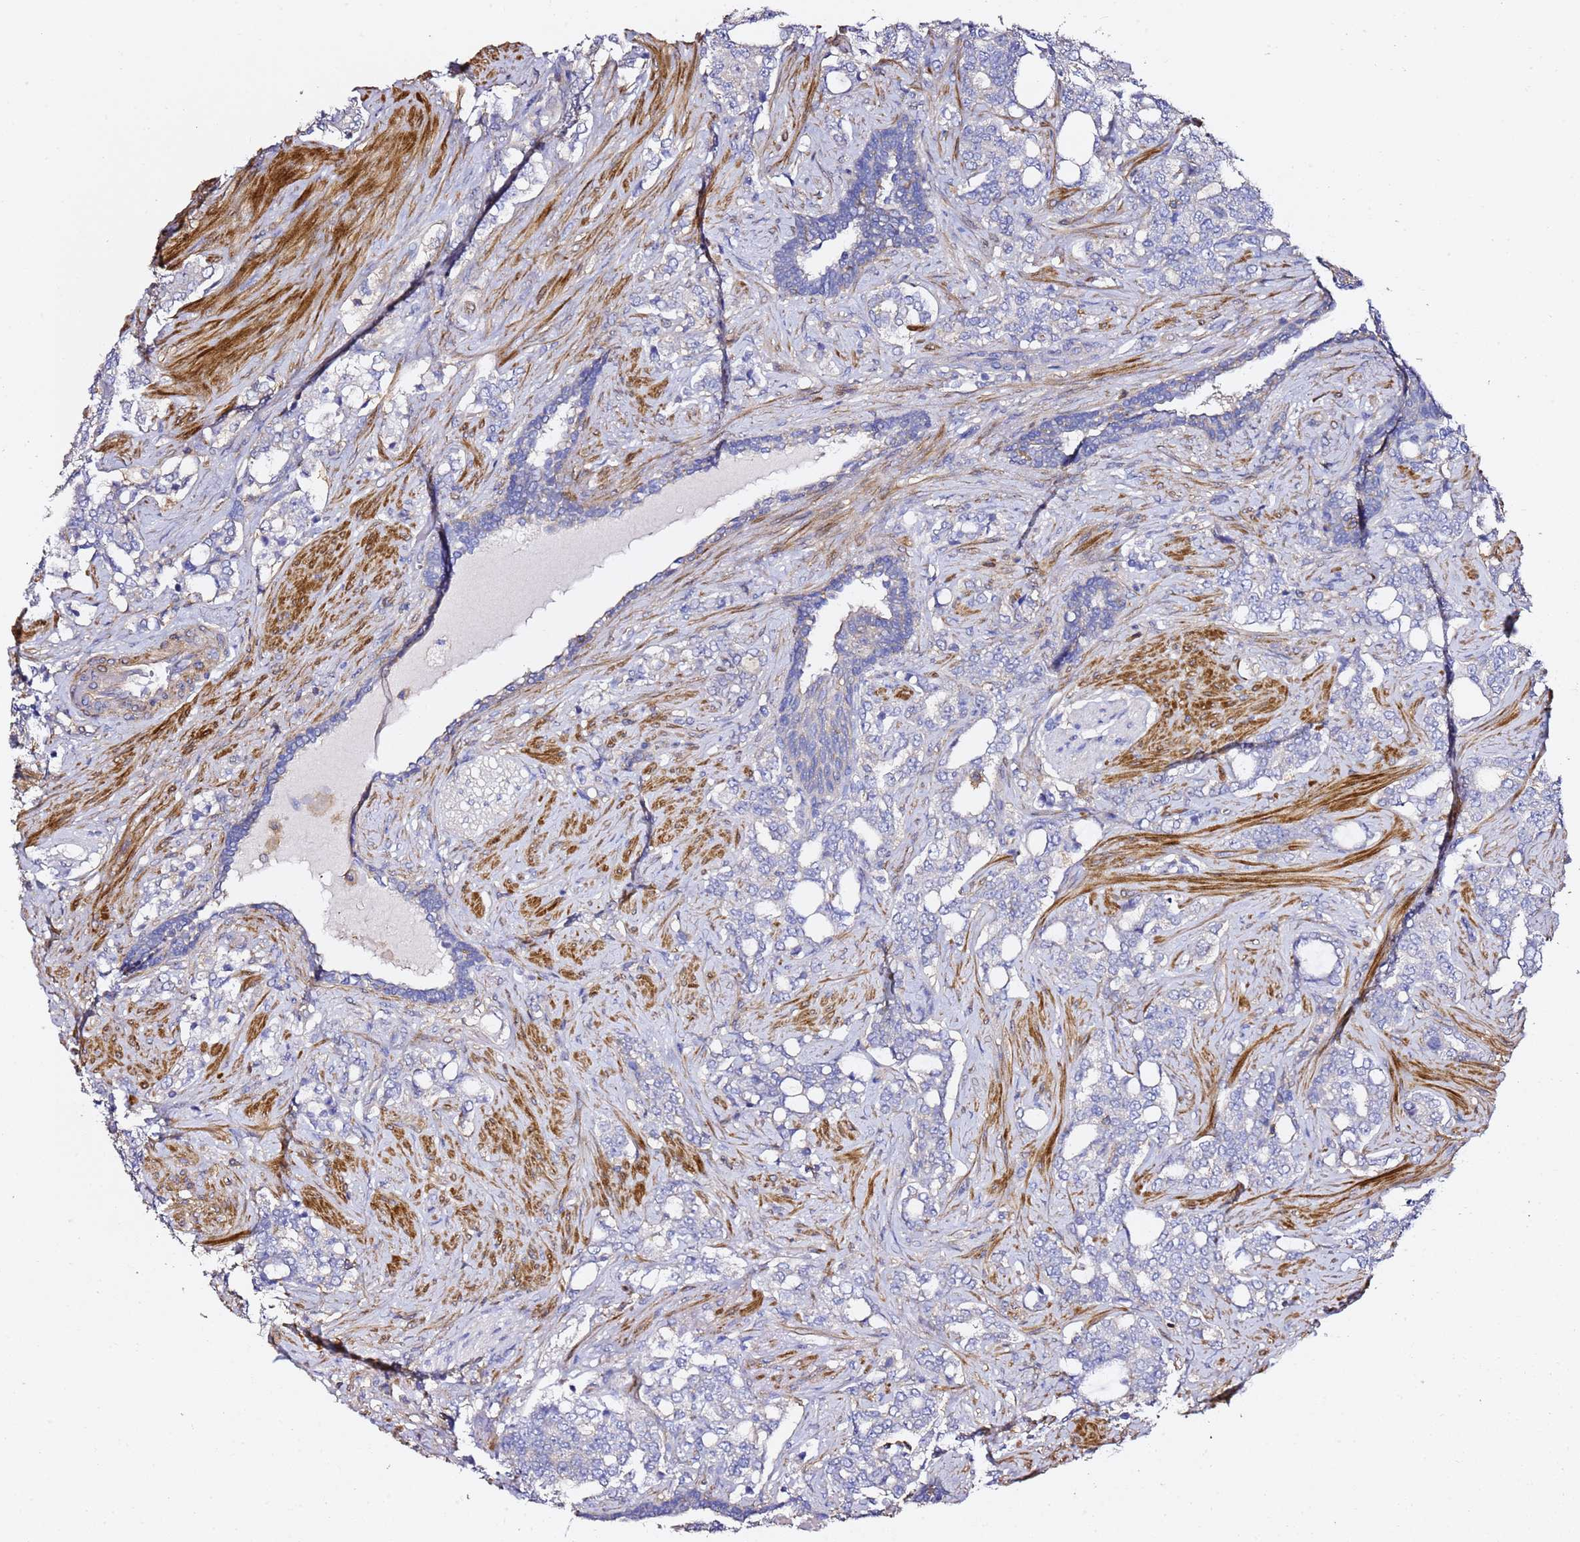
{"staining": {"intensity": "negative", "quantity": "none", "location": "none"}, "tissue": "prostate cancer", "cell_type": "Tumor cells", "image_type": "cancer", "snomed": [{"axis": "morphology", "description": "Adenocarcinoma, High grade"}, {"axis": "topography", "description": "Prostate"}], "caption": "Tumor cells are negative for brown protein staining in prostate cancer (high-grade adenocarcinoma). The staining was performed using DAB to visualize the protein expression in brown, while the nuclei were stained in blue with hematoxylin (Magnification: 20x).", "gene": "ZFP36L2", "patient": {"sex": "male", "age": 64}}